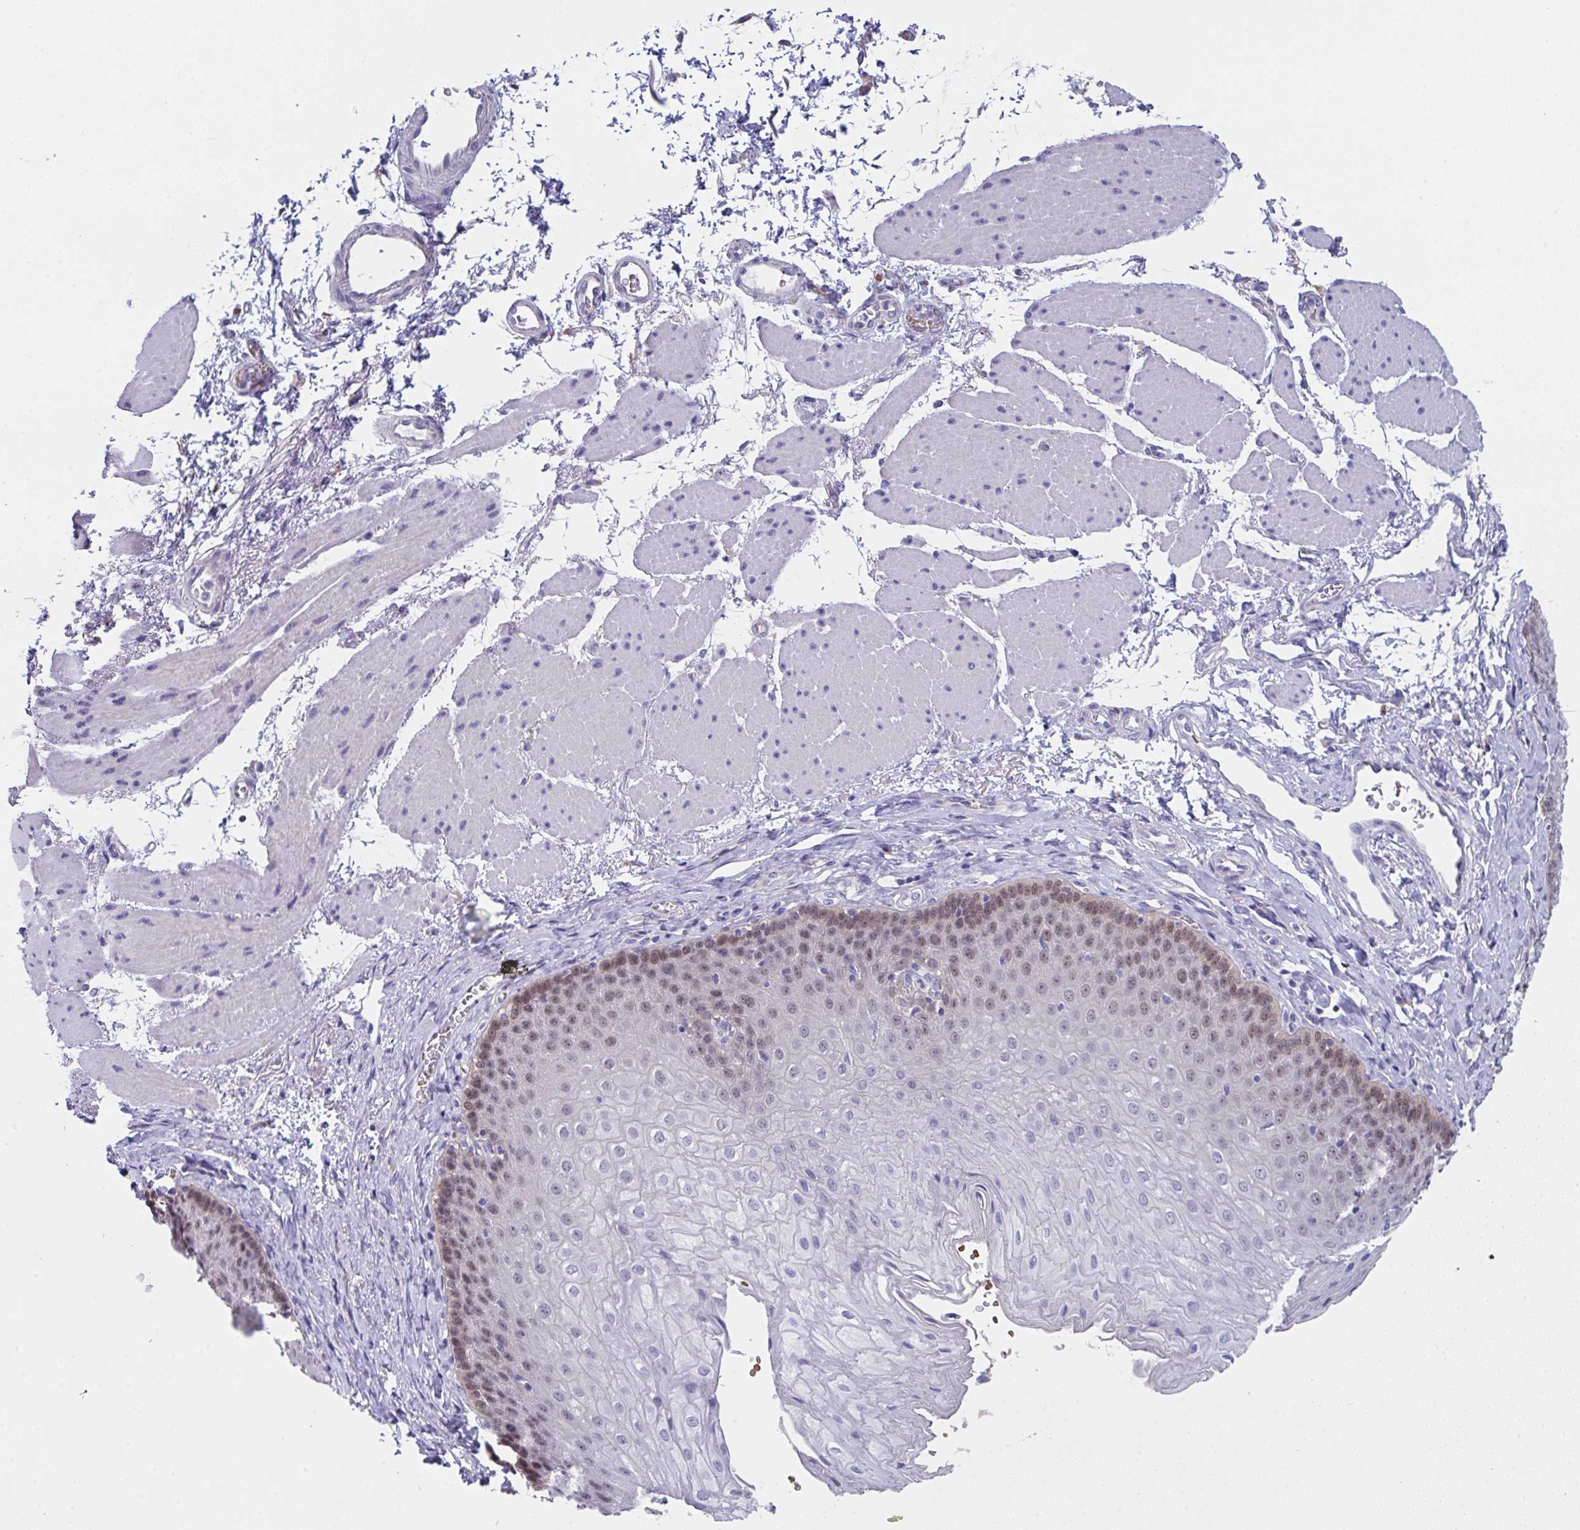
{"staining": {"intensity": "moderate", "quantity": "<25%", "location": "nuclear"}, "tissue": "esophagus", "cell_type": "Squamous epithelial cells", "image_type": "normal", "snomed": [{"axis": "morphology", "description": "Normal tissue, NOS"}, {"axis": "topography", "description": "Esophagus"}], "caption": "Immunohistochemistry (IHC) (DAB) staining of benign human esophagus shows moderate nuclear protein staining in approximately <25% of squamous epithelial cells.", "gene": "TFAP2C", "patient": {"sex": "female", "age": 81}}